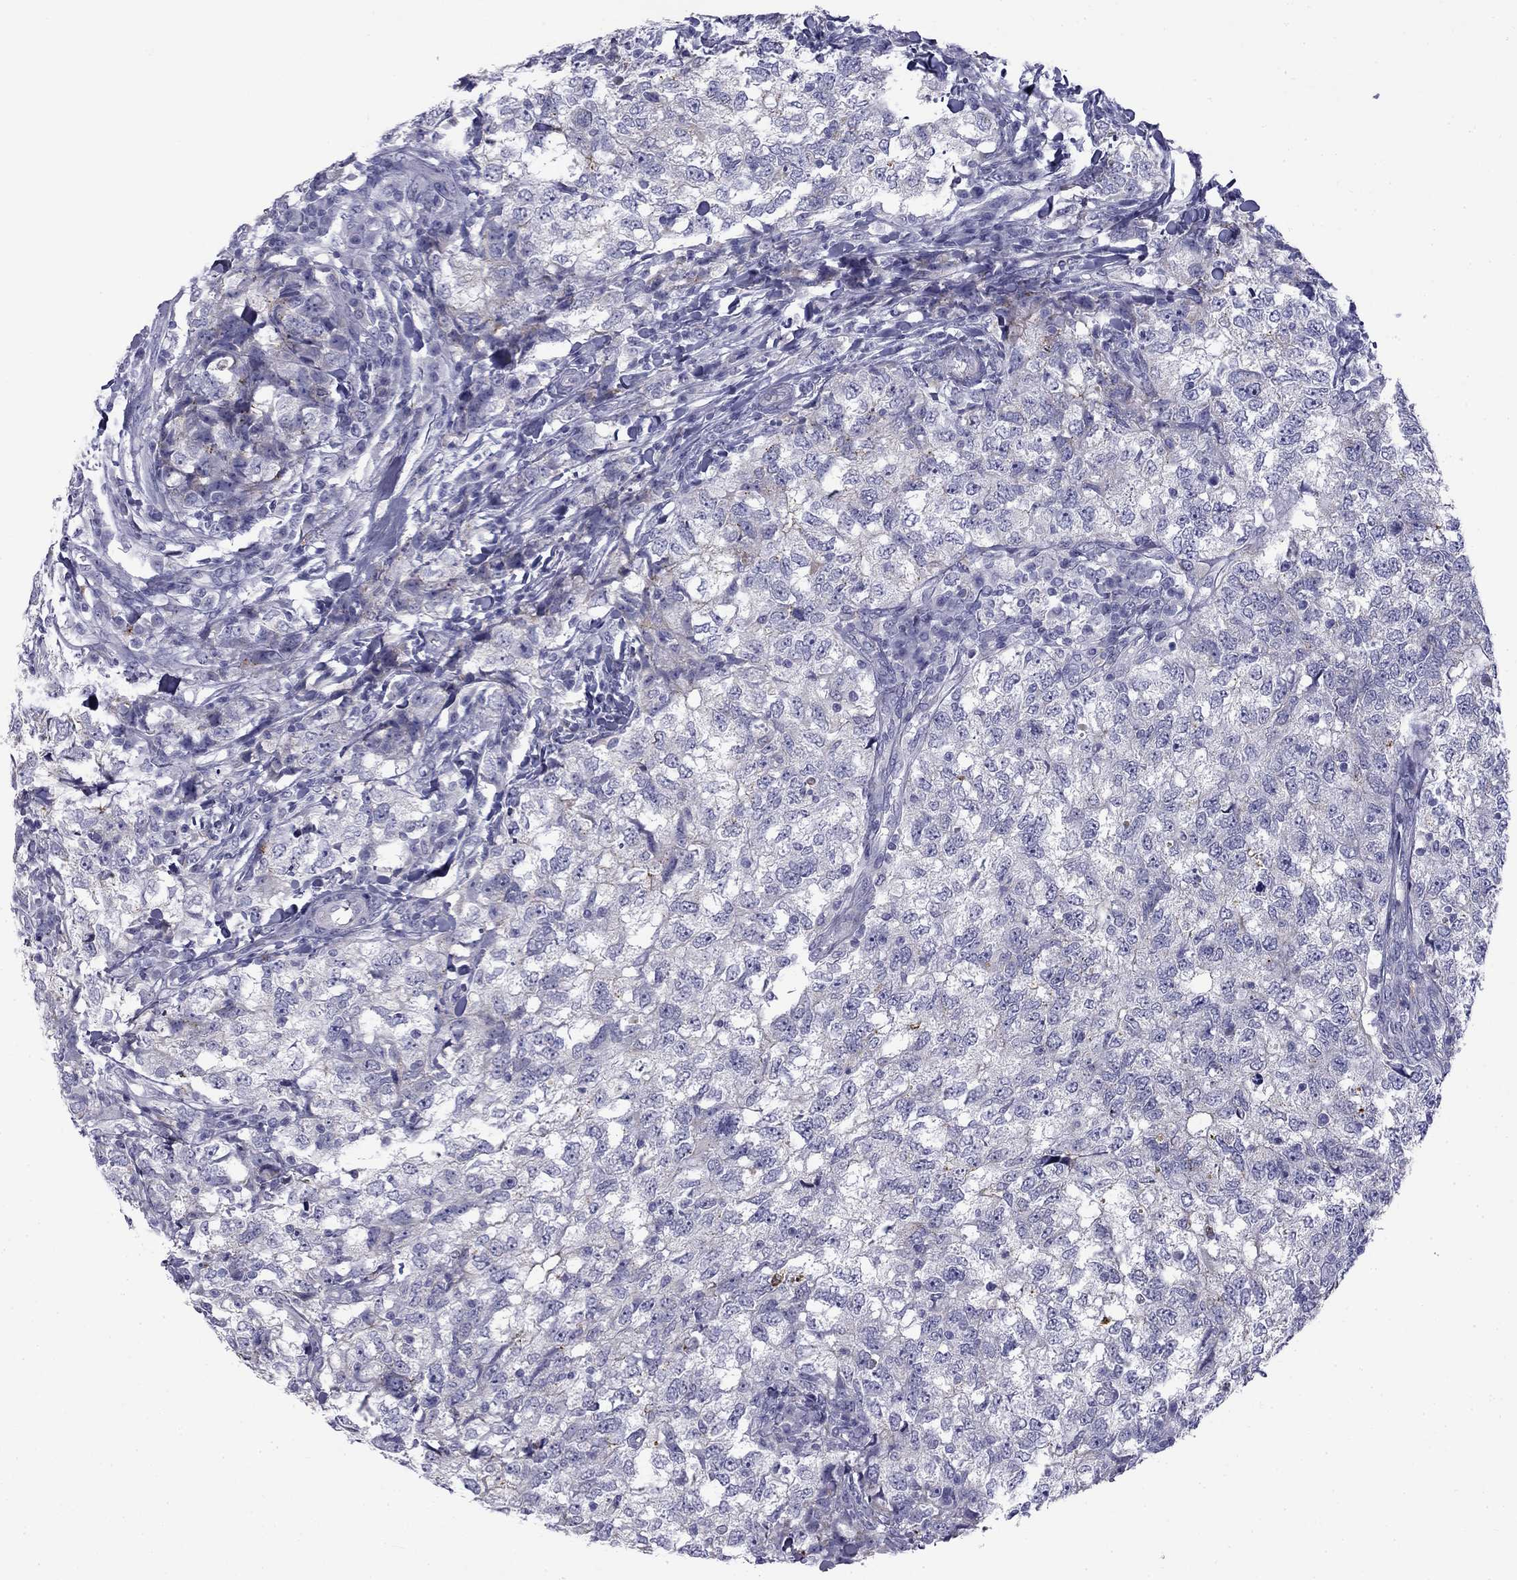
{"staining": {"intensity": "negative", "quantity": "none", "location": "none"}, "tissue": "breast cancer", "cell_type": "Tumor cells", "image_type": "cancer", "snomed": [{"axis": "morphology", "description": "Duct carcinoma"}, {"axis": "topography", "description": "Breast"}], "caption": "Invasive ductal carcinoma (breast) was stained to show a protein in brown. There is no significant positivity in tumor cells.", "gene": "CLPSL2", "patient": {"sex": "female", "age": 30}}